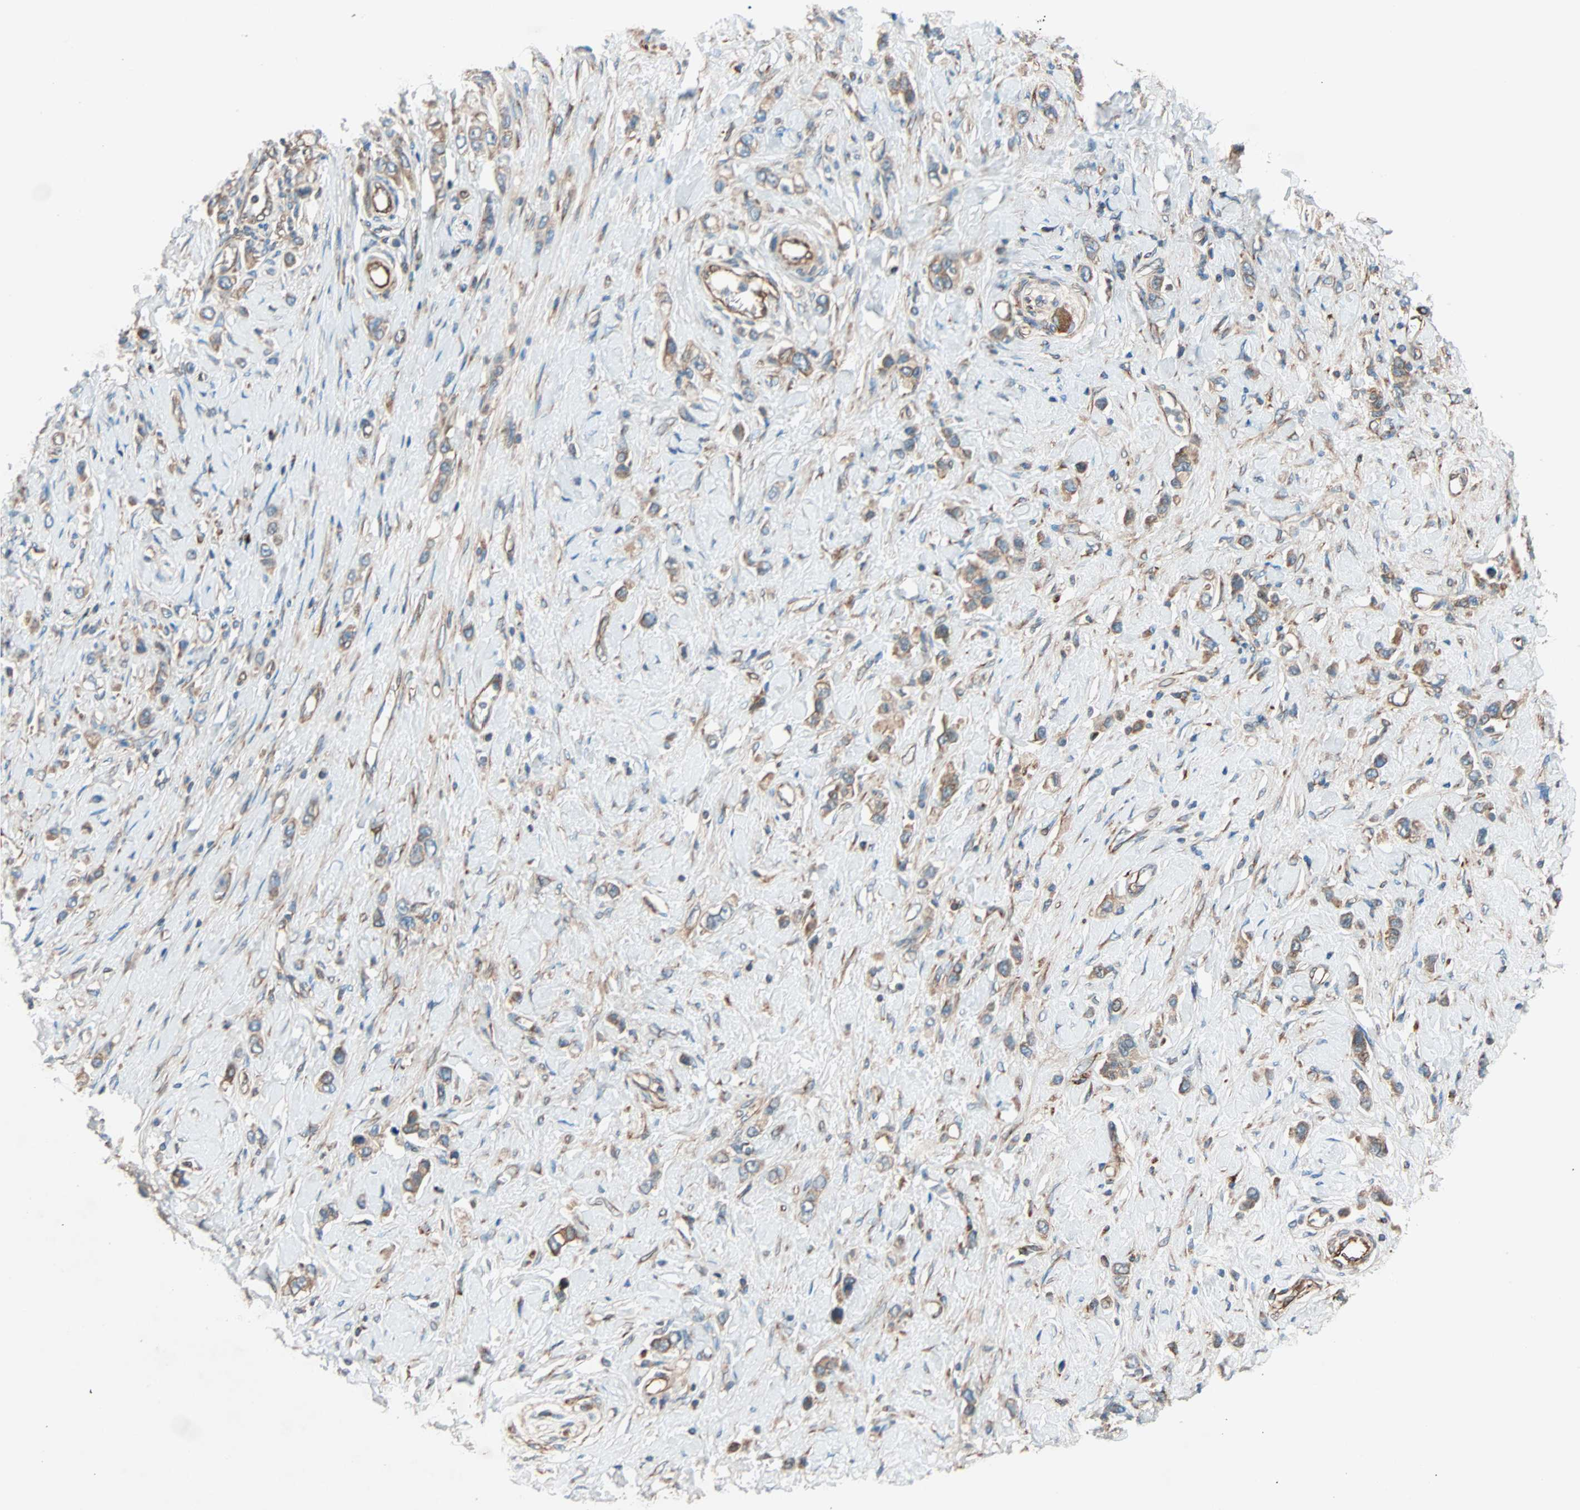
{"staining": {"intensity": "moderate", "quantity": ">75%", "location": "cytoplasmic/membranous"}, "tissue": "stomach cancer", "cell_type": "Tumor cells", "image_type": "cancer", "snomed": [{"axis": "morphology", "description": "Normal tissue, NOS"}, {"axis": "morphology", "description": "Adenocarcinoma, NOS"}, {"axis": "topography", "description": "Stomach, upper"}, {"axis": "topography", "description": "Stomach"}], "caption": "Tumor cells exhibit medium levels of moderate cytoplasmic/membranous positivity in approximately >75% of cells in stomach cancer.", "gene": "PHYH", "patient": {"sex": "female", "age": 65}}